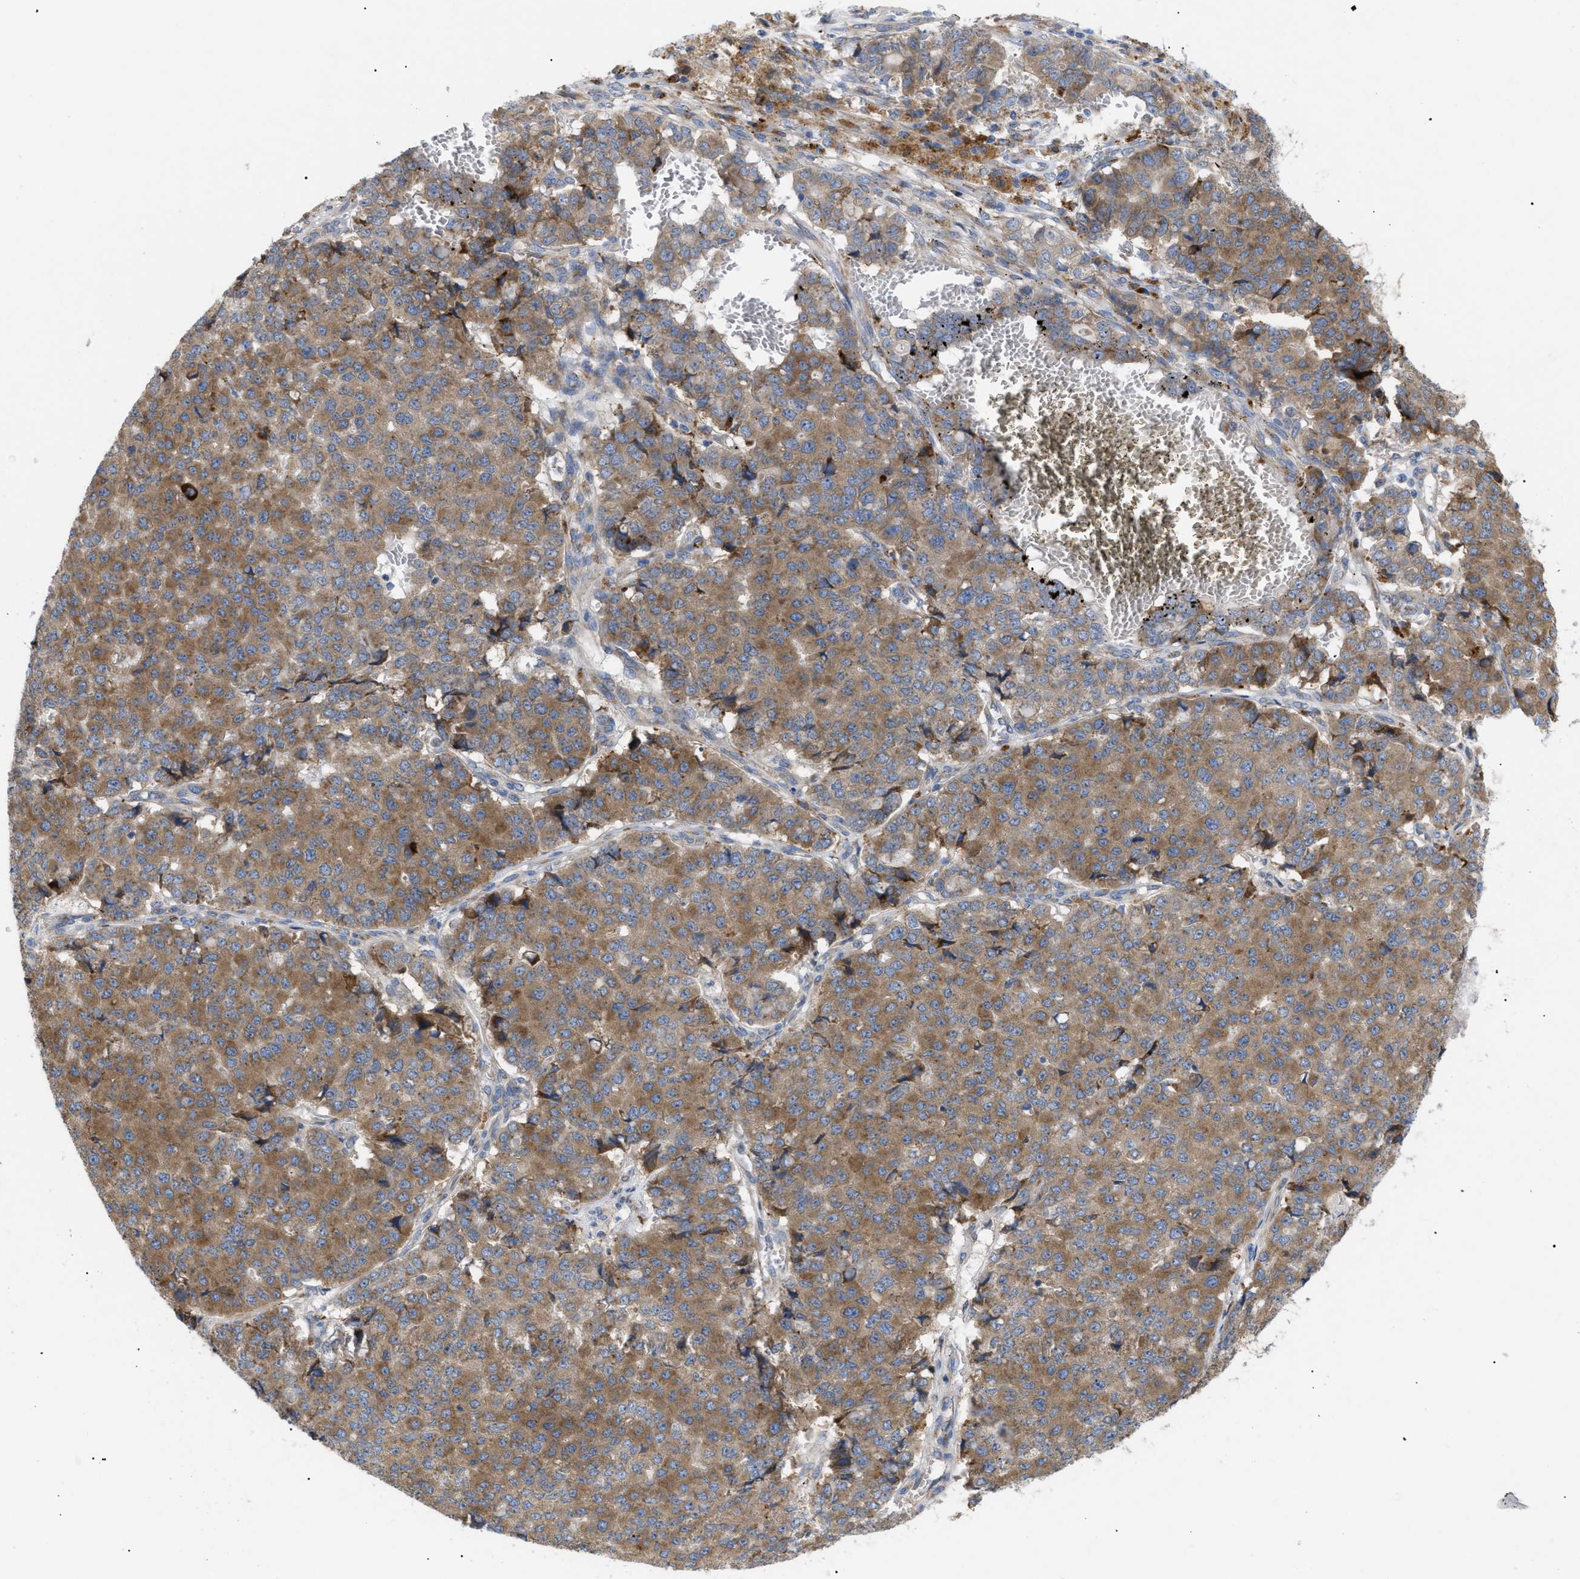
{"staining": {"intensity": "moderate", "quantity": ">75%", "location": "cytoplasmic/membranous"}, "tissue": "pancreatic cancer", "cell_type": "Tumor cells", "image_type": "cancer", "snomed": [{"axis": "morphology", "description": "Adenocarcinoma, NOS"}, {"axis": "topography", "description": "Pancreas"}], "caption": "Protein staining of pancreatic cancer tissue displays moderate cytoplasmic/membranous positivity in about >75% of tumor cells.", "gene": "SLC50A1", "patient": {"sex": "male", "age": 50}}